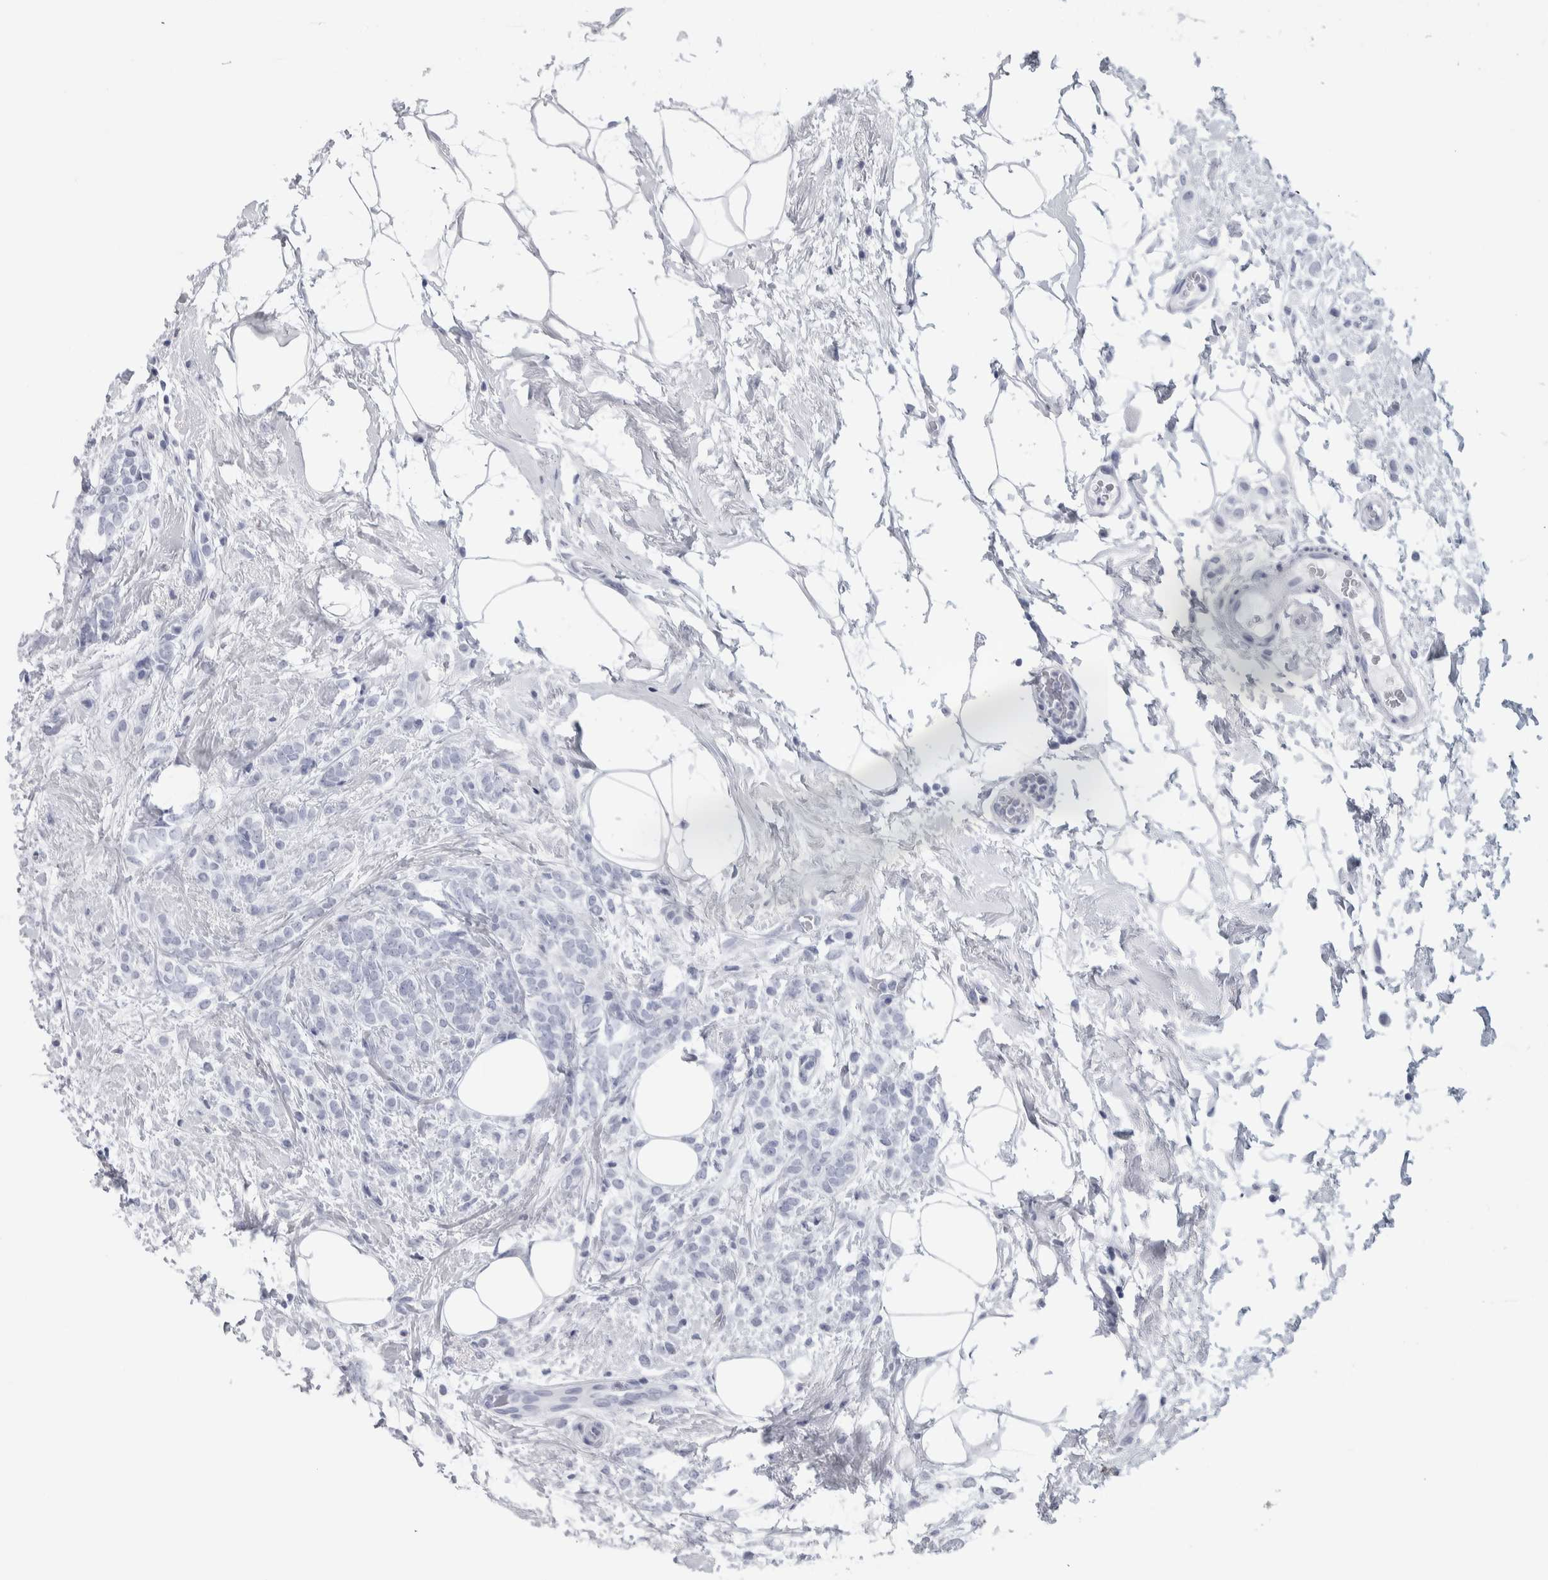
{"staining": {"intensity": "negative", "quantity": "none", "location": "none"}, "tissue": "breast cancer", "cell_type": "Tumor cells", "image_type": "cancer", "snomed": [{"axis": "morphology", "description": "Lobular carcinoma"}, {"axis": "topography", "description": "Breast"}], "caption": "DAB immunohistochemical staining of breast cancer (lobular carcinoma) displays no significant positivity in tumor cells. The staining is performed using DAB brown chromogen with nuclei counter-stained in using hematoxylin.", "gene": "ZNF862", "patient": {"sex": "female", "age": 50}}